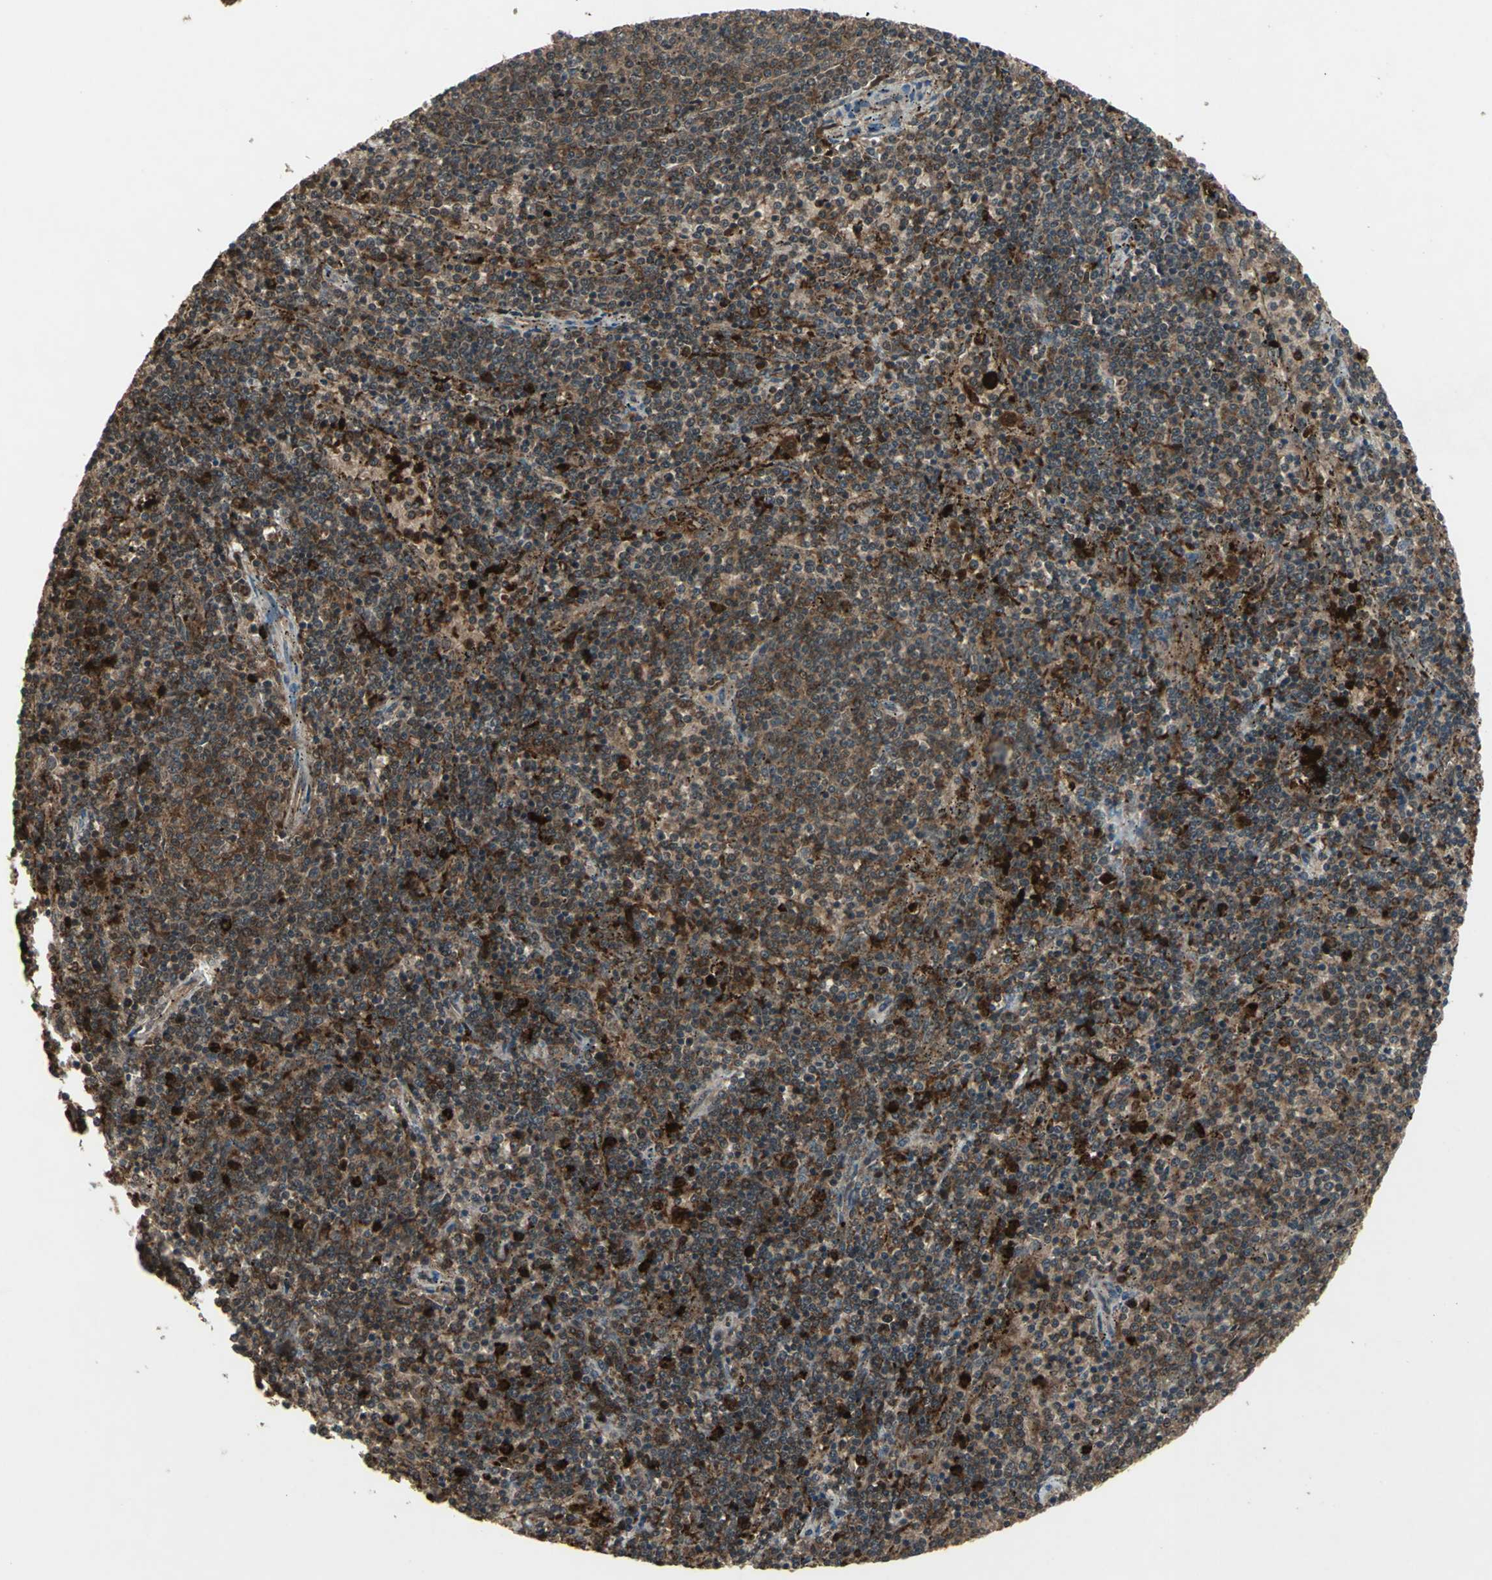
{"staining": {"intensity": "strong", "quantity": "25%-75%", "location": "cytoplasmic/membranous,nuclear"}, "tissue": "lymphoma", "cell_type": "Tumor cells", "image_type": "cancer", "snomed": [{"axis": "morphology", "description": "Malignant lymphoma, non-Hodgkin's type, Low grade"}, {"axis": "topography", "description": "Spleen"}], "caption": "This is a micrograph of immunohistochemistry staining of lymphoma, which shows strong positivity in the cytoplasmic/membranous and nuclear of tumor cells.", "gene": "PYCARD", "patient": {"sex": "female", "age": 50}}